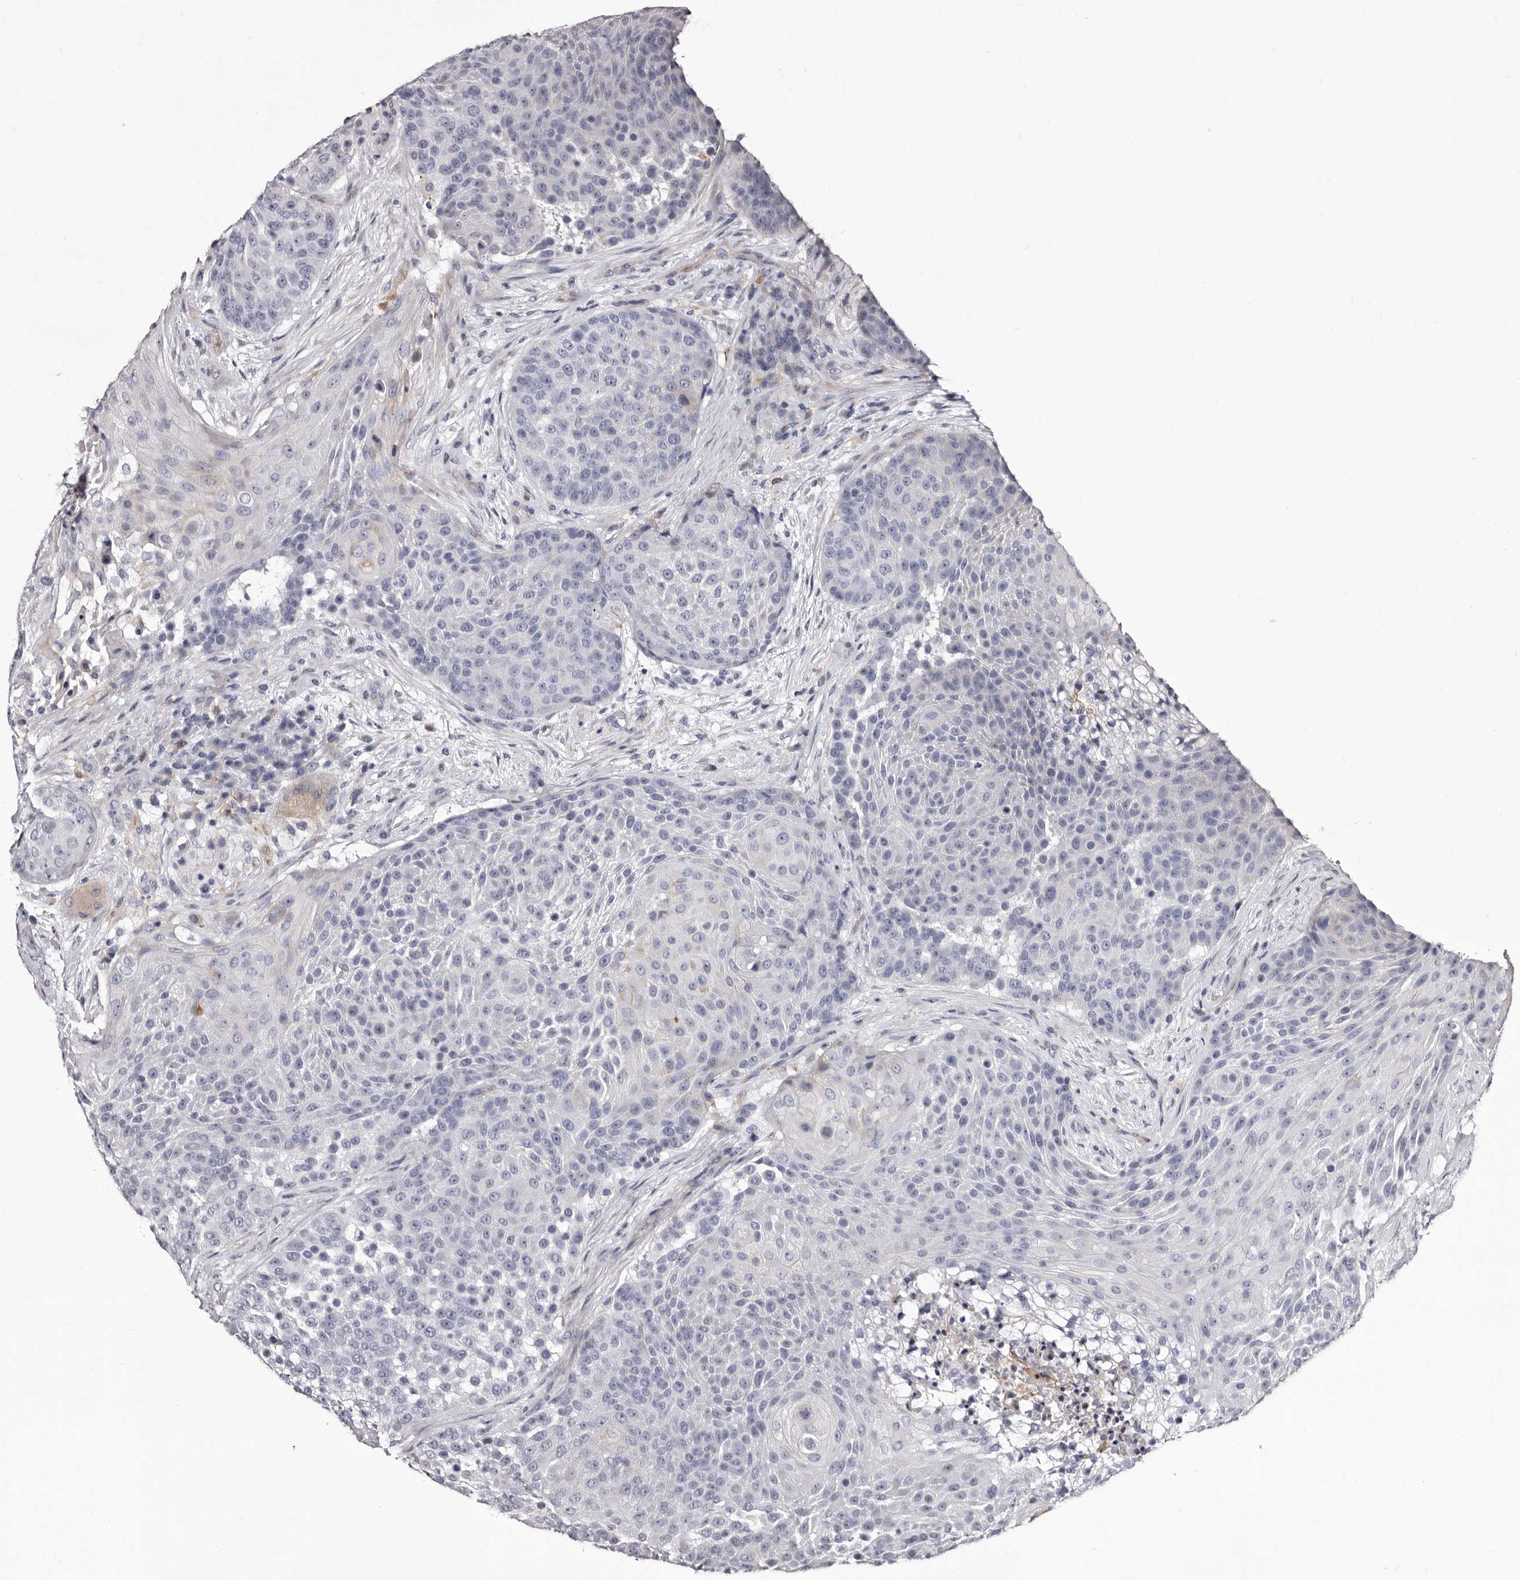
{"staining": {"intensity": "negative", "quantity": "none", "location": "none"}, "tissue": "urothelial cancer", "cell_type": "Tumor cells", "image_type": "cancer", "snomed": [{"axis": "morphology", "description": "Urothelial carcinoma, High grade"}, {"axis": "topography", "description": "Urinary bladder"}], "caption": "IHC of urothelial cancer exhibits no expression in tumor cells.", "gene": "AUNIP", "patient": {"sex": "female", "age": 63}}